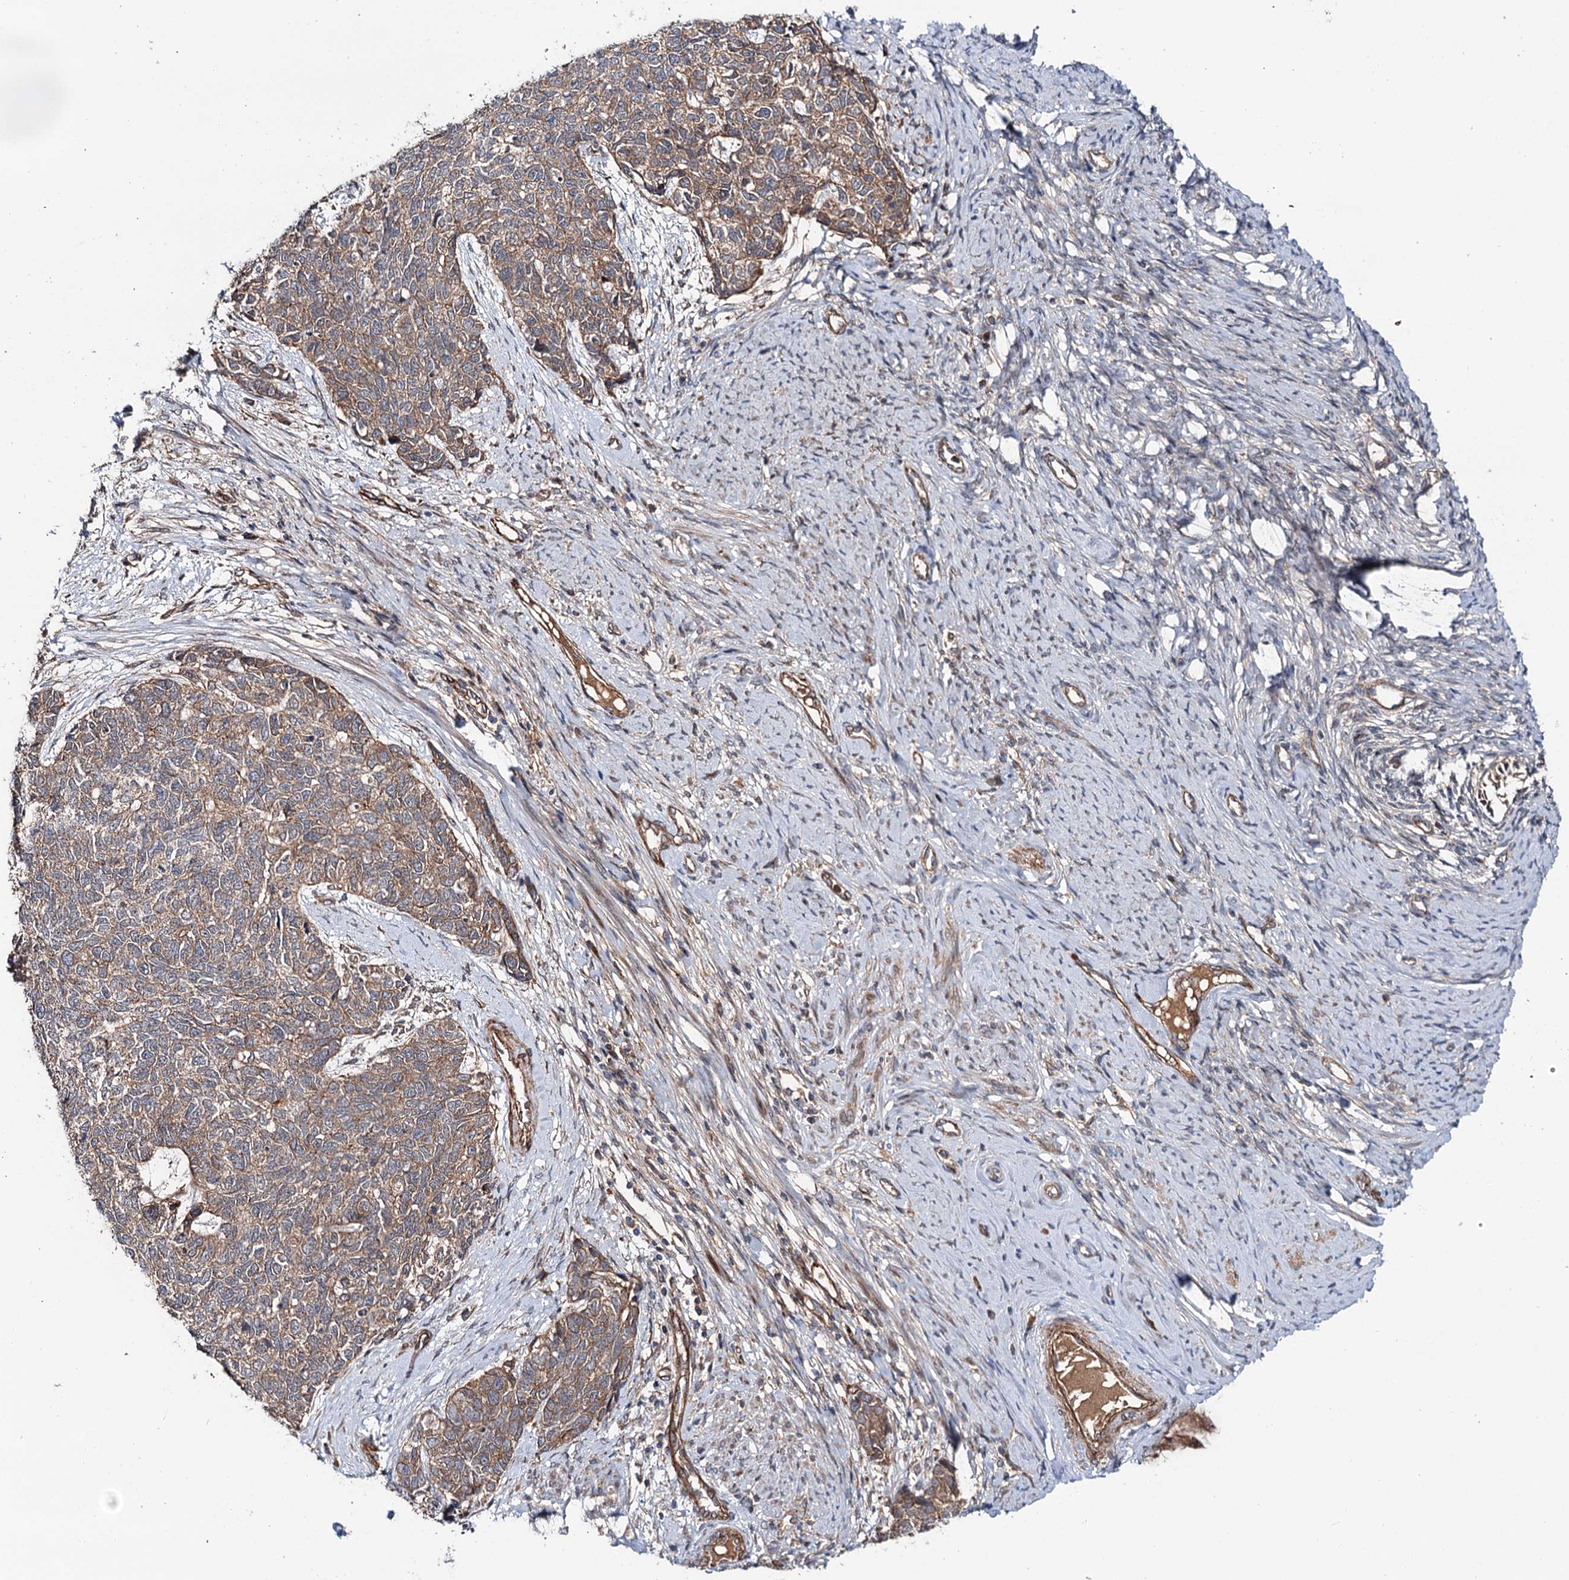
{"staining": {"intensity": "moderate", "quantity": "25%-75%", "location": "cytoplasmic/membranous"}, "tissue": "cervical cancer", "cell_type": "Tumor cells", "image_type": "cancer", "snomed": [{"axis": "morphology", "description": "Squamous cell carcinoma, NOS"}, {"axis": "topography", "description": "Cervix"}], "caption": "About 25%-75% of tumor cells in cervical squamous cell carcinoma display moderate cytoplasmic/membranous protein staining as visualized by brown immunohistochemical staining.", "gene": "ADGRG4", "patient": {"sex": "female", "age": 63}}